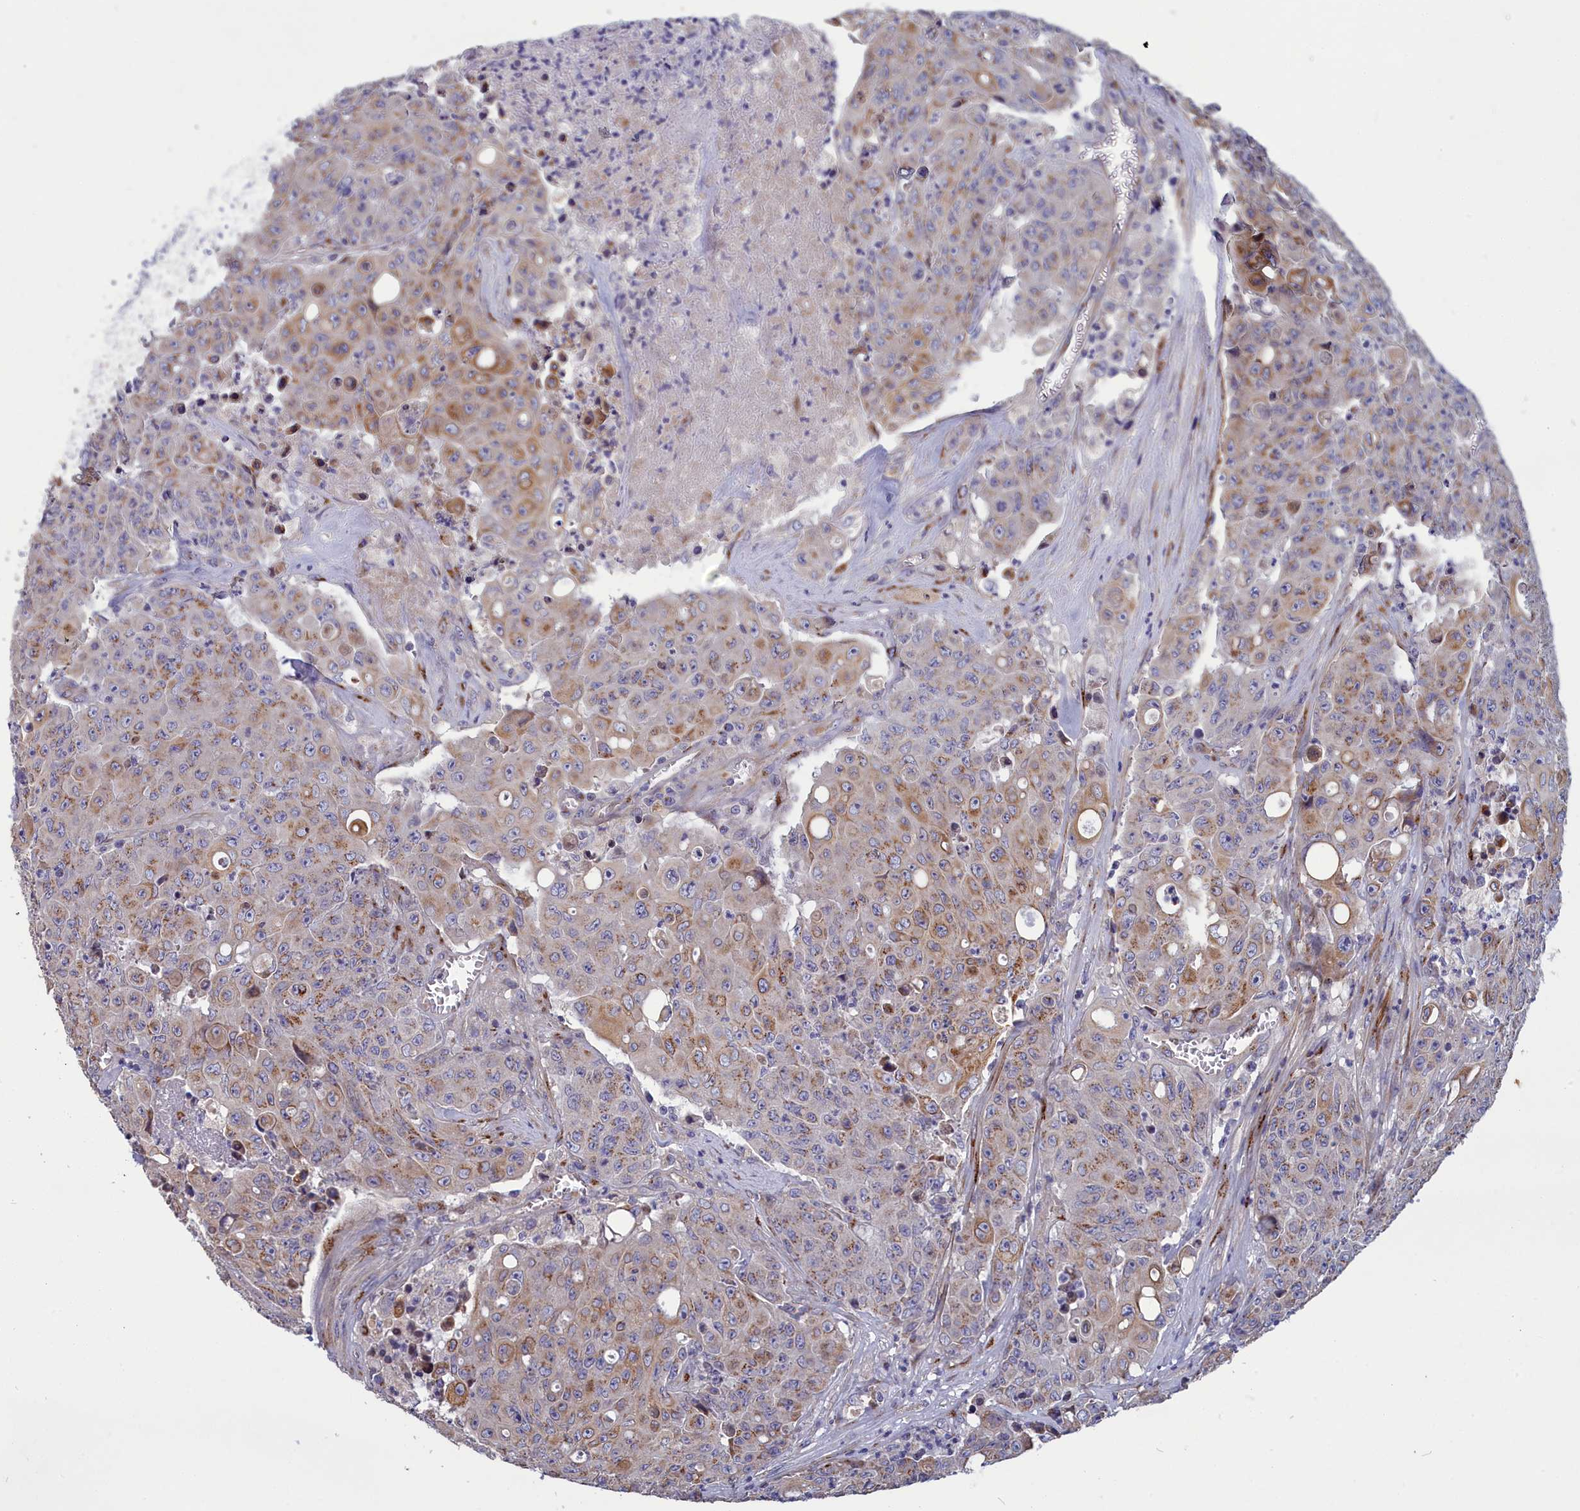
{"staining": {"intensity": "moderate", "quantity": "<25%", "location": "cytoplasmic/membranous"}, "tissue": "colorectal cancer", "cell_type": "Tumor cells", "image_type": "cancer", "snomed": [{"axis": "morphology", "description": "Adenocarcinoma, NOS"}, {"axis": "topography", "description": "Colon"}], "caption": "There is low levels of moderate cytoplasmic/membranous staining in tumor cells of colorectal adenocarcinoma, as demonstrated by immunohistochemical staining (brown color).", "gene": "TUBGCP4", "patient": {"sex": "male", "age": 51}}